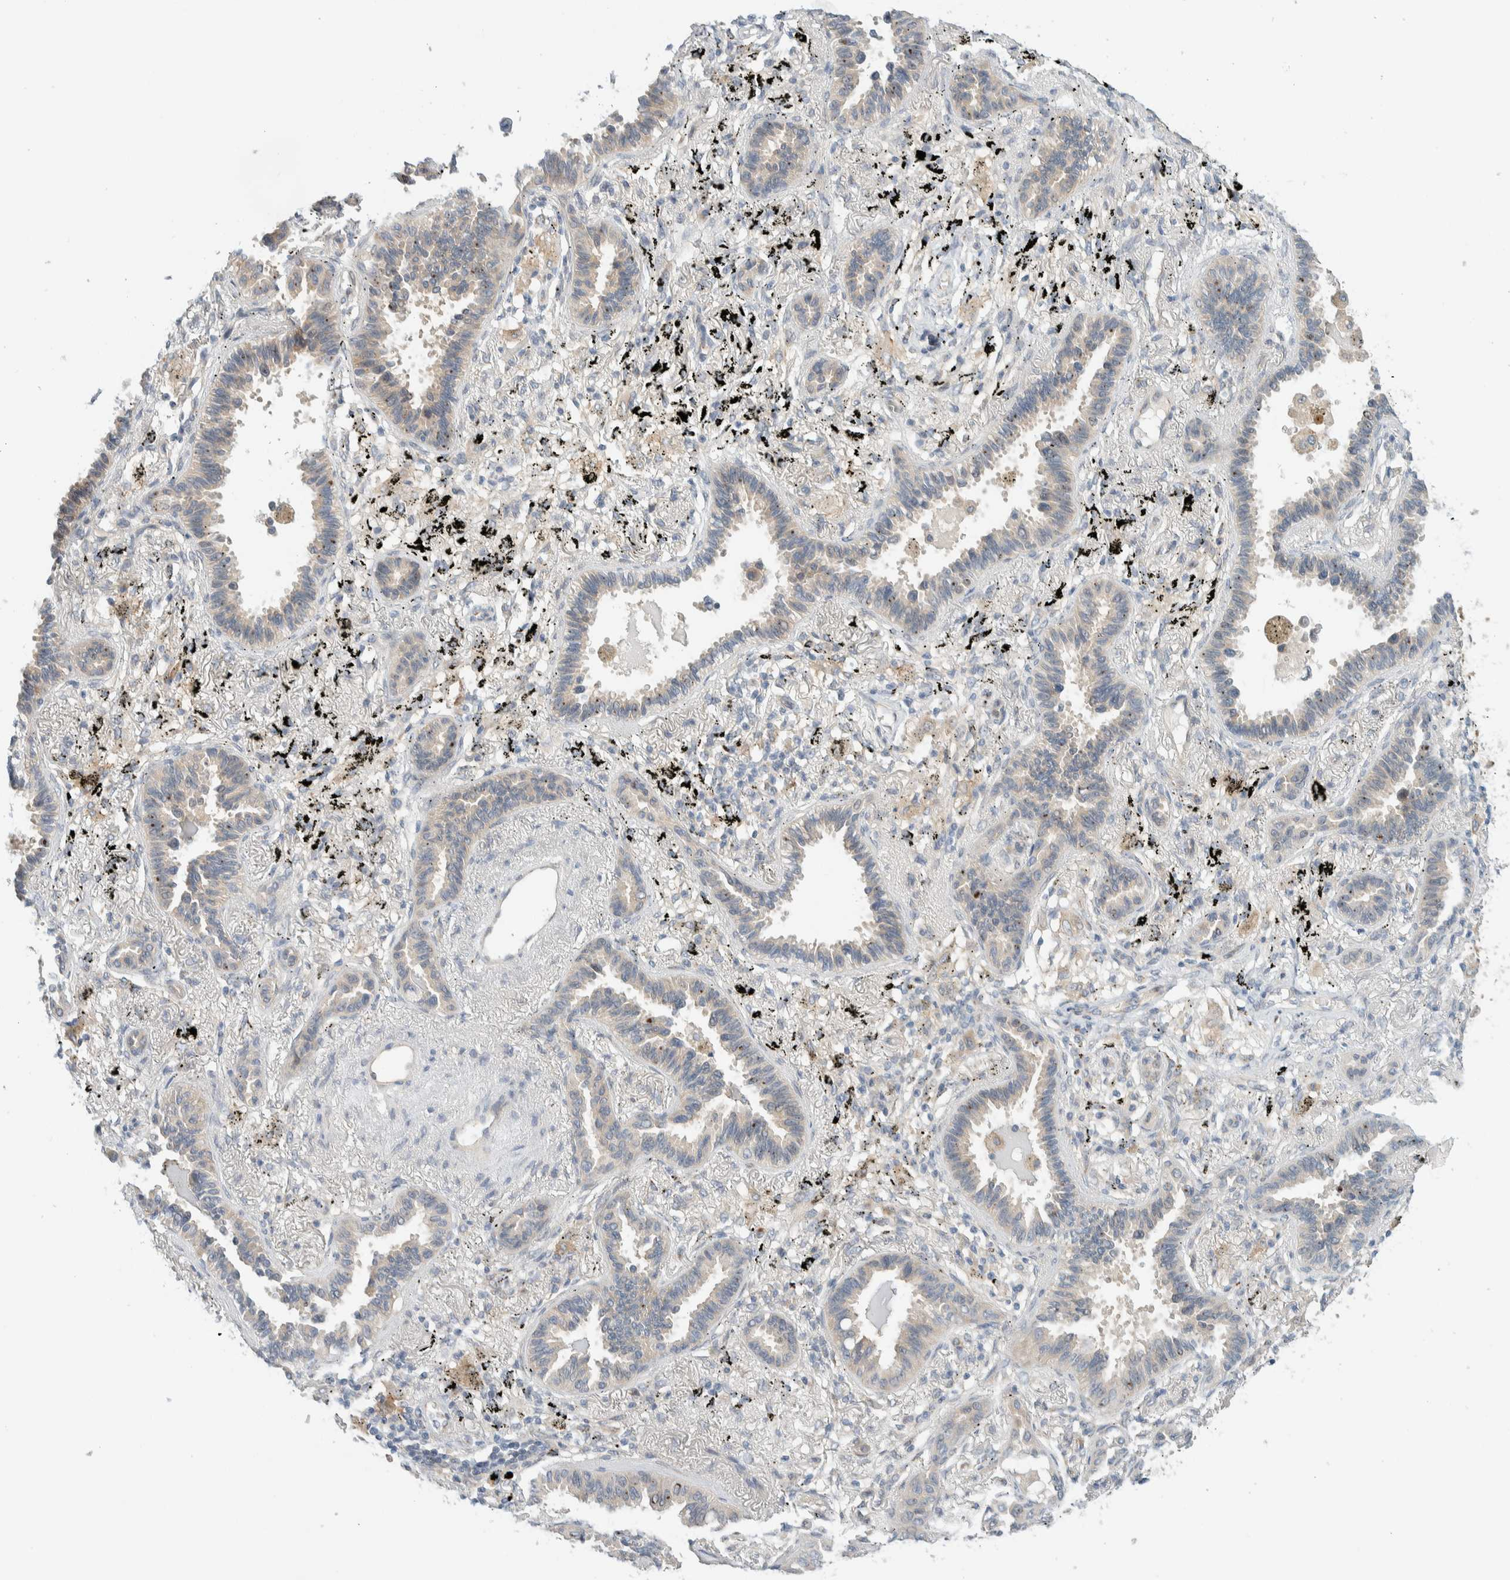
{"staining": {"intensity": "weak", "quantity": "25%-75%", "location": "cytoplasmic/membranous"}, "tissue": "lung cancer", "cell_type": "Tumor cells", "image_type": "cancer", "snomed": [{"axis": "morphology", "description": "Adenocarcinoma, NOS"}, {"axis": "topography", "description": "Lung"}], "caption": "This is a micrograph of IHC staining of lung cancer, which shows weak positivity in the cytoplasmic/membranous of tumor cells.", "gene": "TMEM184B", "patient": {"sex": "male", "age": 59}}